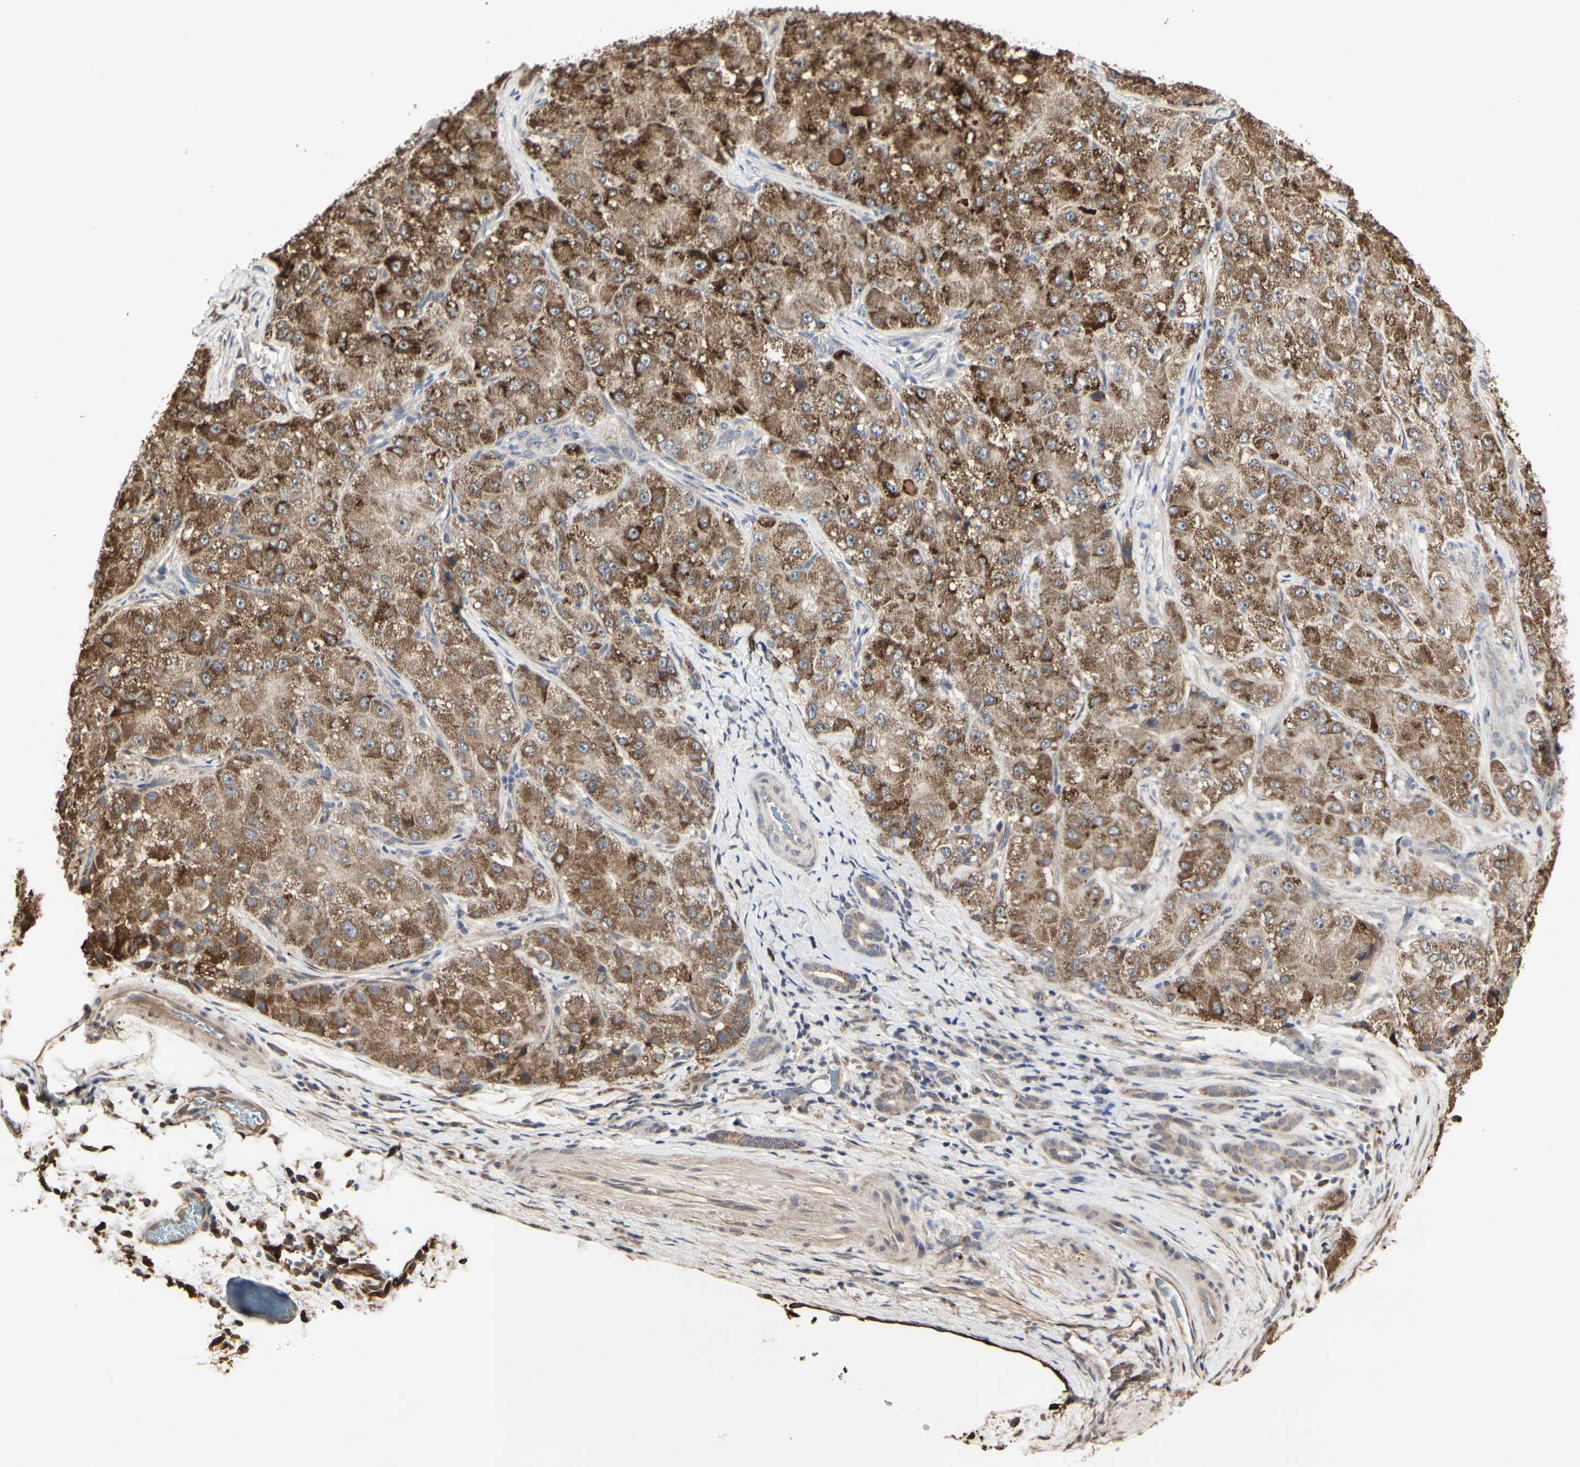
{"staining": {"intensity": "strong", "quantity": "25%-75%", "location": "cytoplasmic/membranous"}, "tissue": "liver cancer", "cell_type": "Tumor cells", "image_type": "cancer", "snomed": [{"axis": "morphology", "description": "Carcinoma, Hepatocellular, NOS"}, {"axis": "topography", "description": "Liver"}], "caption": "DAB (3,3'-diaminobenzidine) immunohistochemical staining of liver cancer (hepatocellular carcinoma) demonstrates strong cytoplasmic/membranous protein positivity in approximately 25%-75% of tumor cells.", "gene": "TAOK1", "patient": {"sex": "male", "age": 80}}